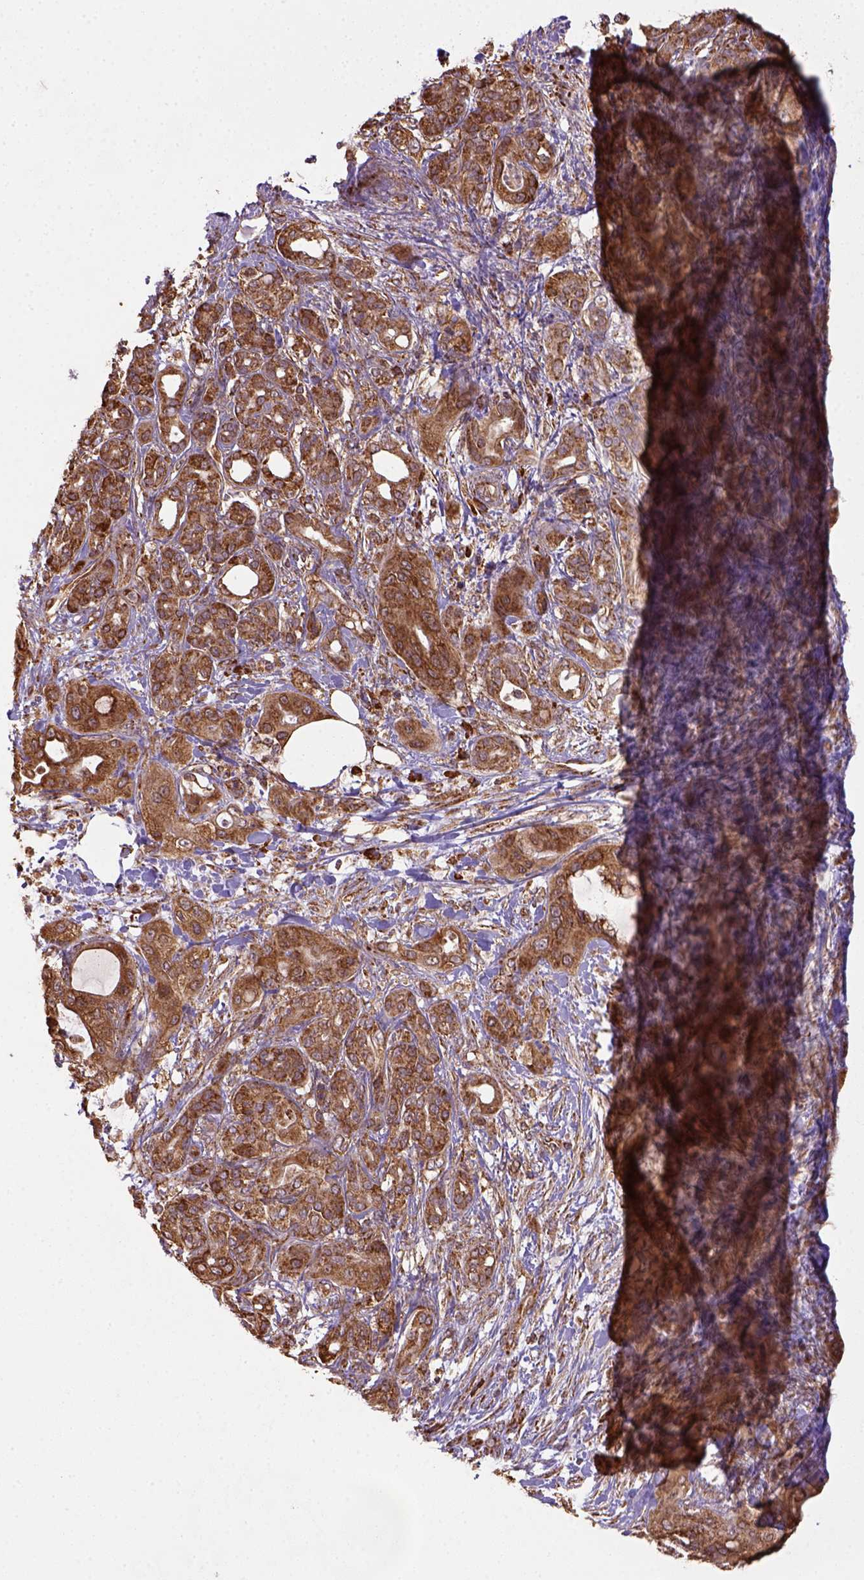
{"staining": {"intensity": "strong", "quantity": ">75%", "location": "cytoplasmic/membranous"}, "tissue": "pancreatic cancer", "cell_type": "Tumor cells", "image_type": "cancer", "snomed": [{"axis": "morphology", "description": "Adenocarcinoma, NOS"}, {"axis": "topography", "description": "Pancreas"}], "caption": "Pancreatic adenocarcinoma was stained to show a protein in brown. There is high levels of strong cytoplasmic/membranous expression in approximately >75% of tumor cells.", "gene": "MAPK8IP3", "patient": {"sex": "male", "age": 71}}